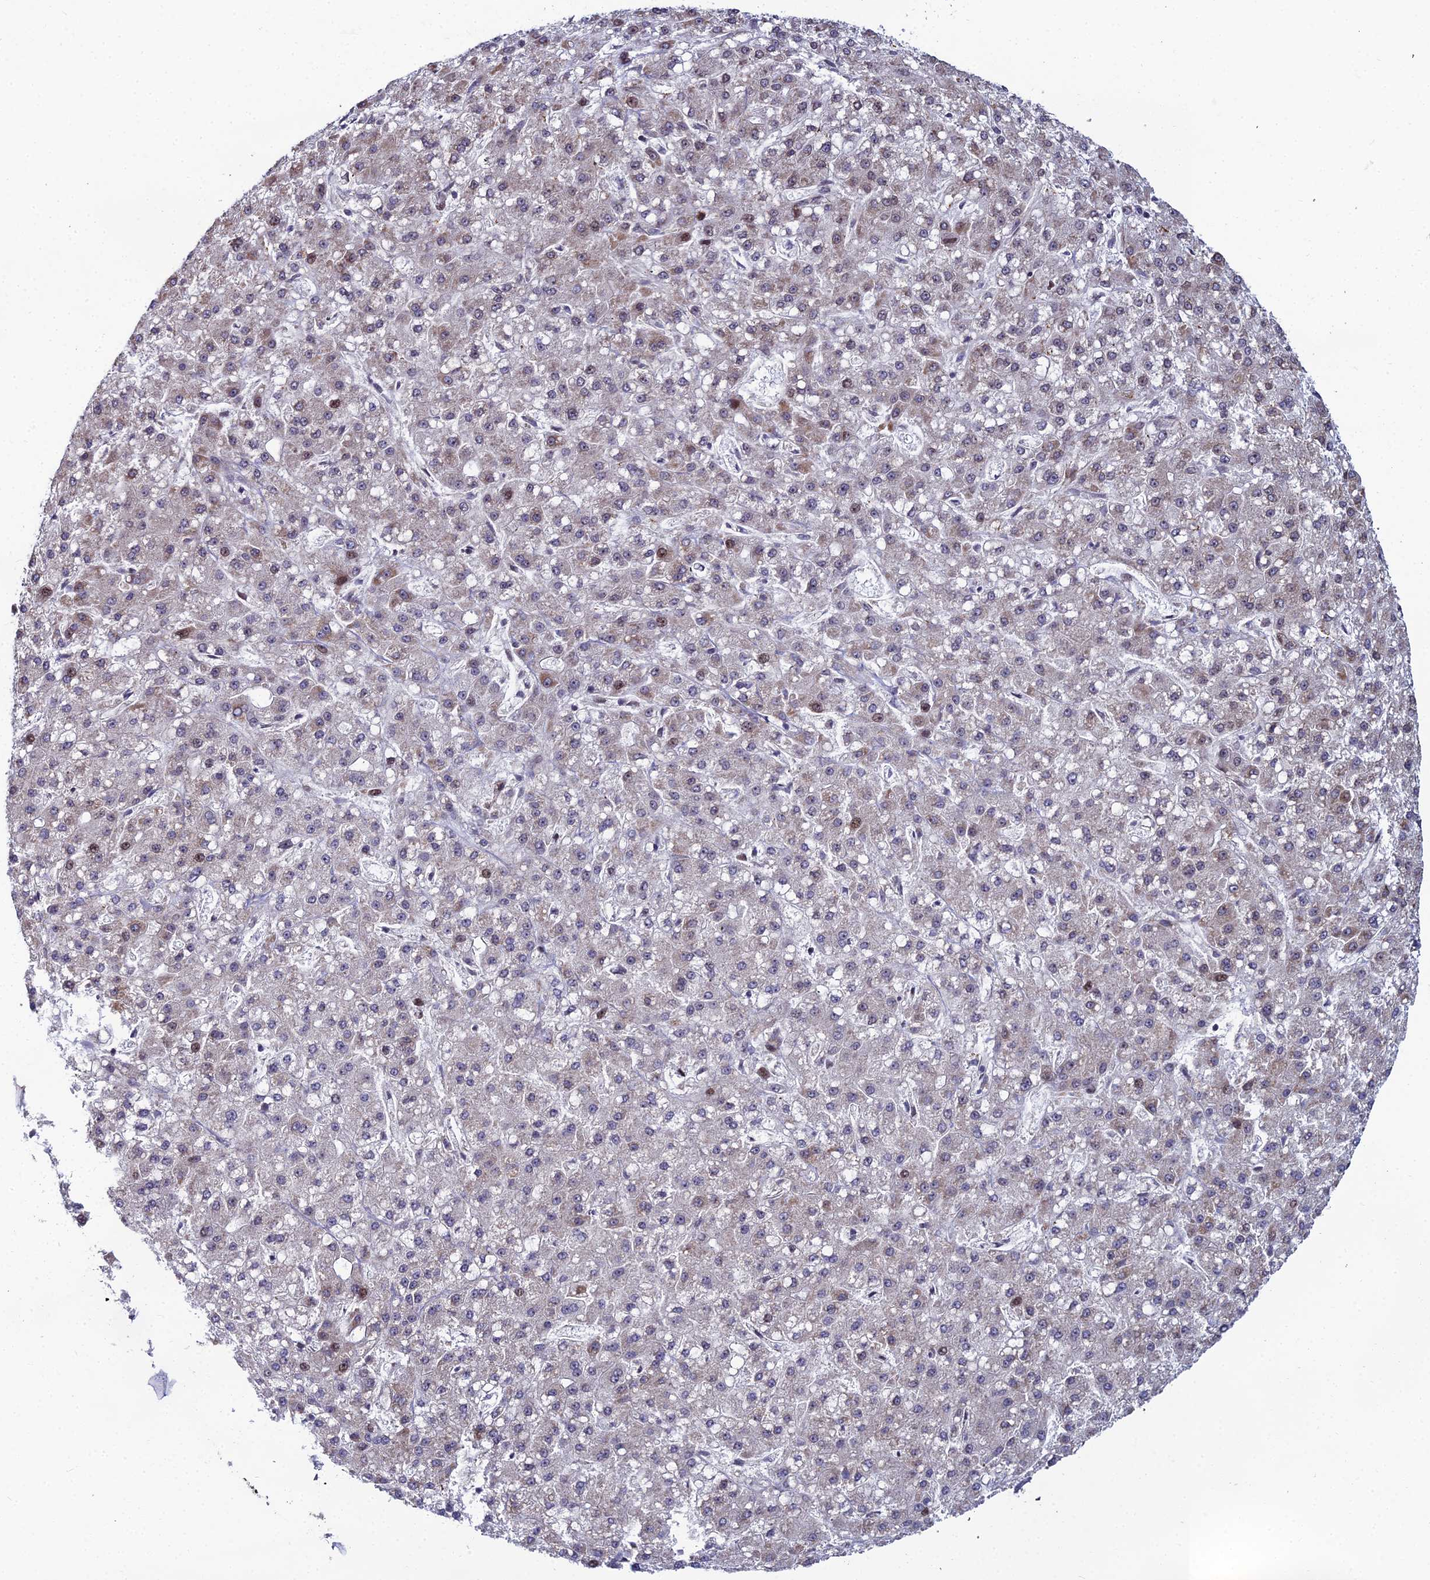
{"staining": {"intensity": "weak", "quantity": "25%-75%", "location": "cytoplasmic/membranous"}, "tissue": "liver cancer", "cell_type": "Tumor cells", "image_type": "cancer", "snomed": [{"axis": "morphology", "description": "Carcinoma, Hepatocellular, NOS"}, {"axis": "topography", "description": "Liver"}], "caption": "Liver hepatocellular carcinoma was stained to show a protein in brown. There is low levels of weak cytoplasmic/membranous staining in about 25%-75% of tumor cells.", "gene": "ZNF668", "patient": {"sex": "male", "age": 67}}